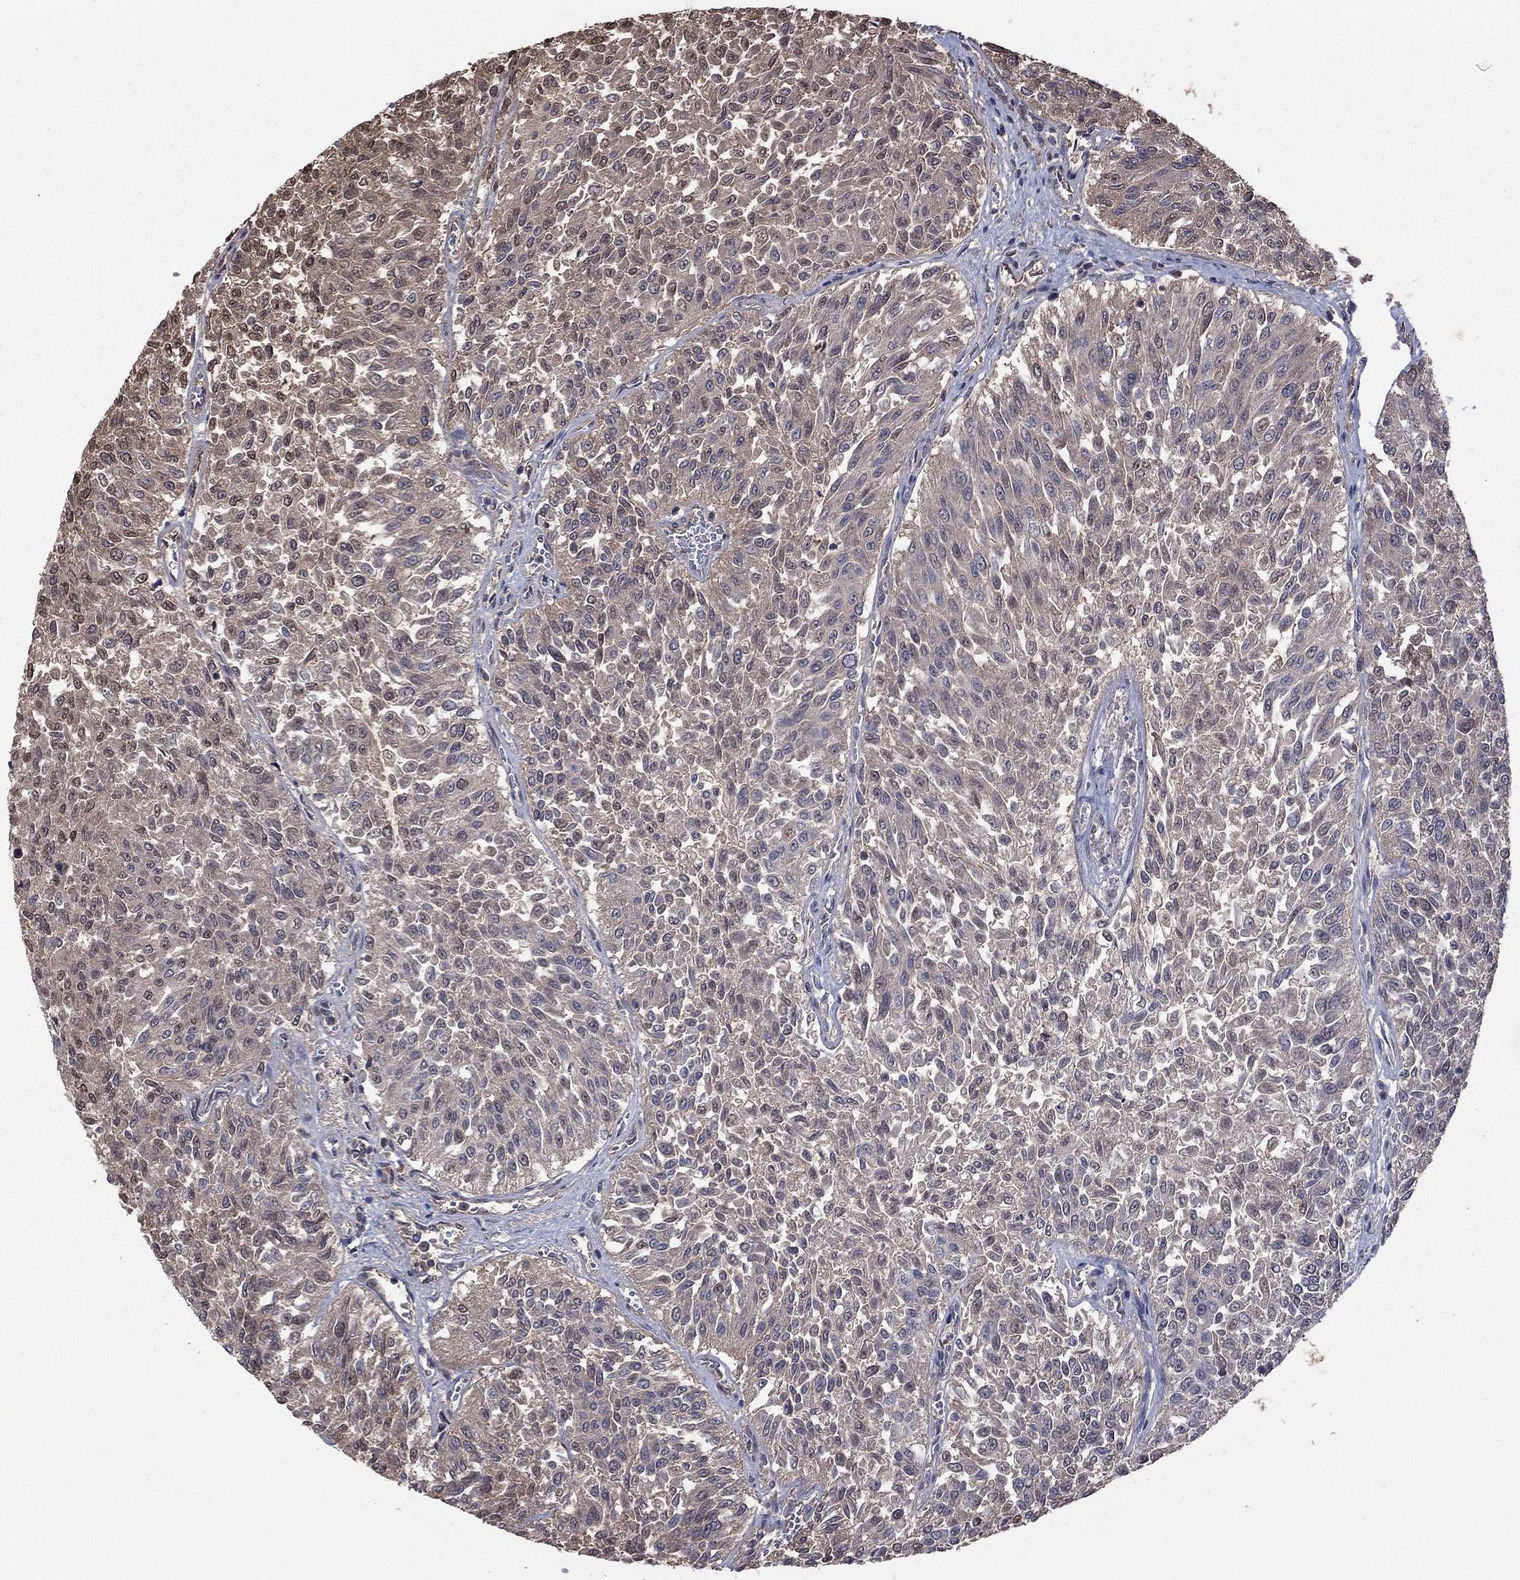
{"staining": {"intensity": "moderate", "quantity": "<25%", "location": "cytoplasmic/membranous,nuclear"}, "tissue": "urothelial cancer", "cell_type": "Tumor cells", "image_type": "cancer", "snomed": [{"axis": "morphology", "description": "Urothelial carcinoma, Low grade"}, {"axis": "topography", "description": "Urinary bladder"}], "caption": "Immunohistochemistry (IHC) histopathology image of urothelial carcinoma (low-grade) stained for a protein (brown), which reveals low levels of moderate cytoplasmic/membranous and nuclear expression in approximately <25% of tumor cells.", "gene": "RNF114", "patient": {"sex": "male", "age": 78}}